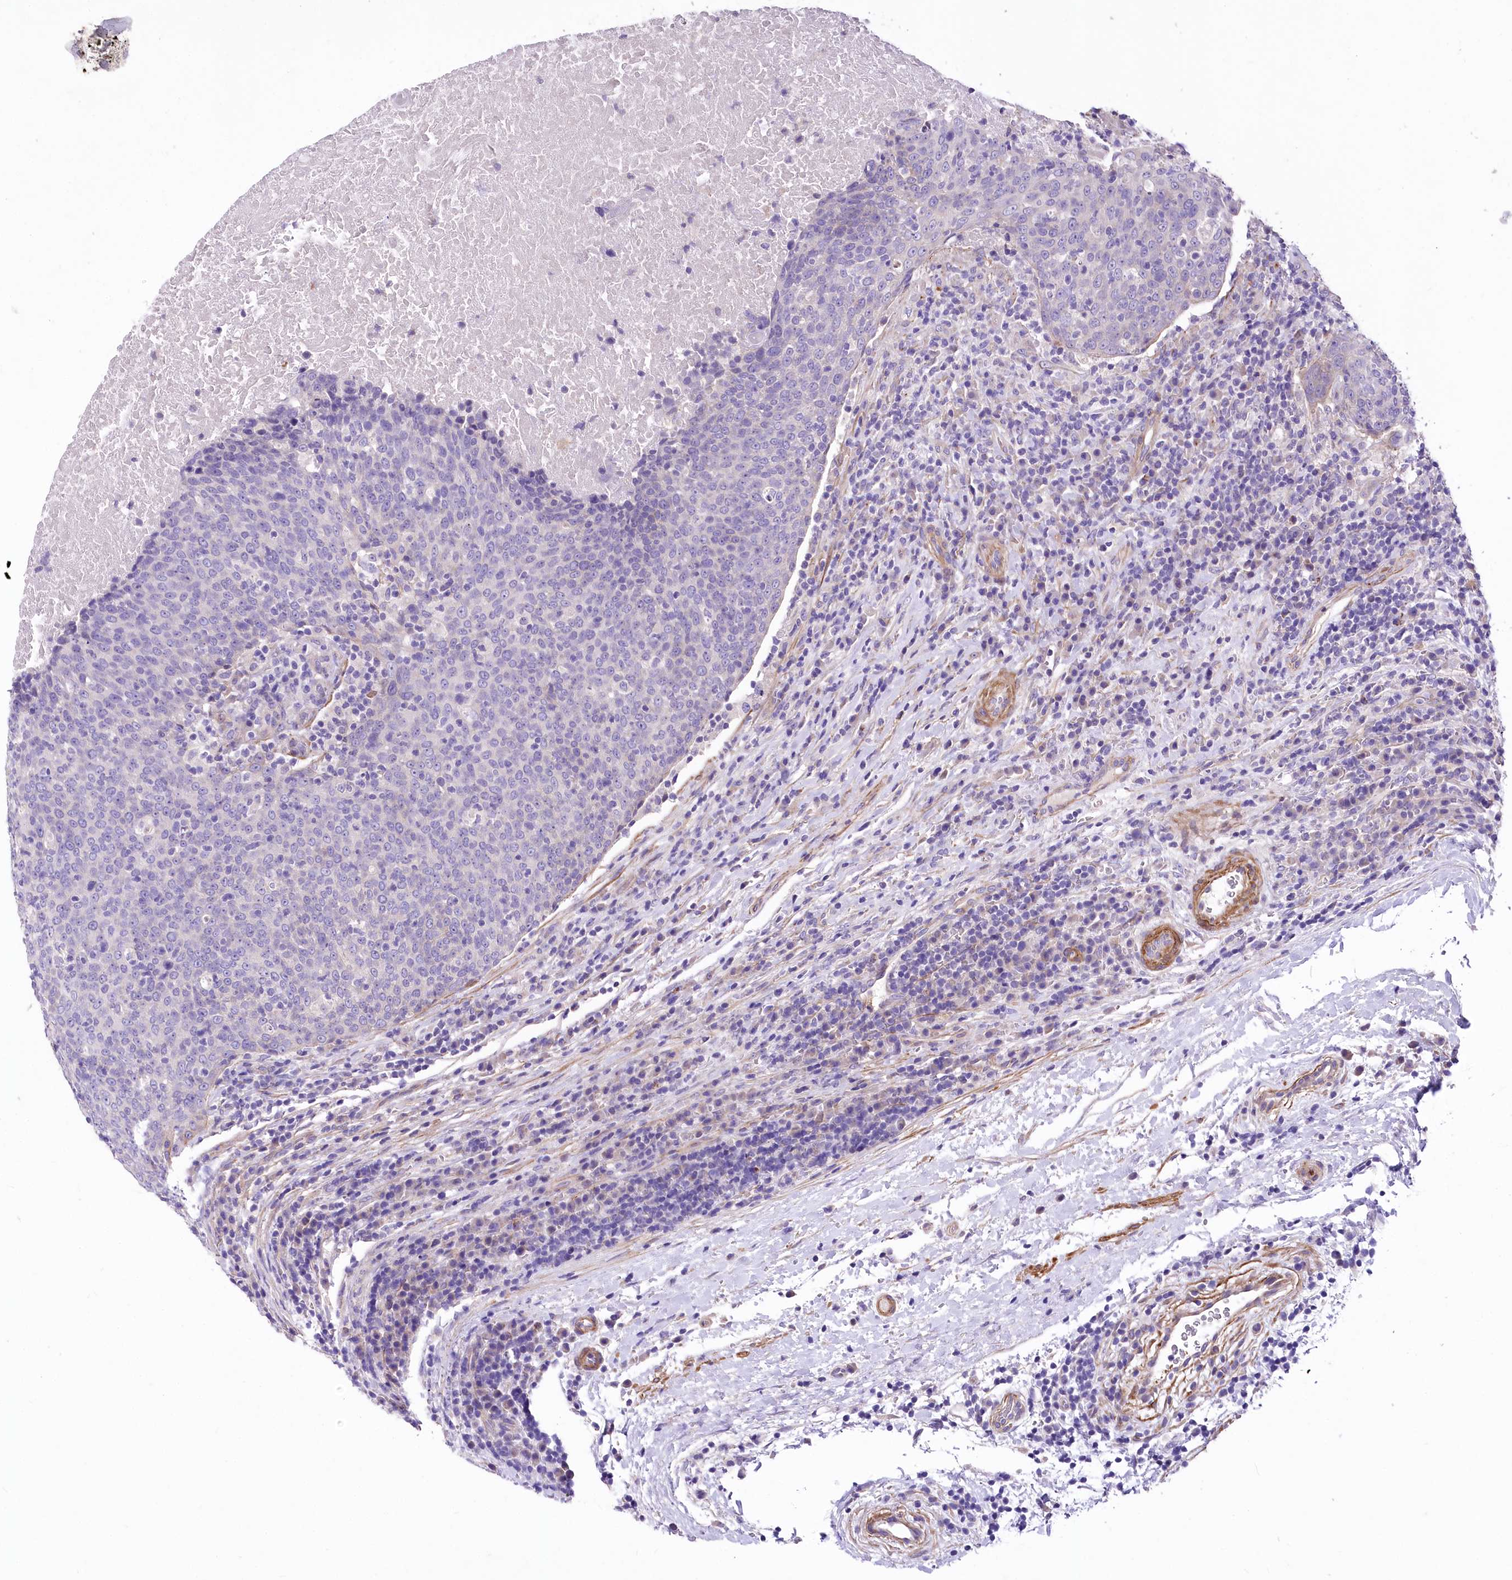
{"staining": {"intensity": "negative", "quantity": "none", "location": "none"}, "tissue": "head and neck cancer", "cell_type": "Tumor cells", "image_type": "cancer", "snomed": [{"axis": "morphology", "description": "Squamous cell carcinoma, NOS"}, {"axis": "morphology", "description": "Squamous cell carcinoma, metastatic, NOS"}, {"axis": "topography", "description": "Lymph node"}, {"axis": "topography", "description": "Head-Neck"}], "caption": "Image shows no protein staining in tumor cells of metastatic squamous cell carcinoma (head and neck) tissue.", "gene": "RDH16", "patient": {"sex": "male", "age": 62}}